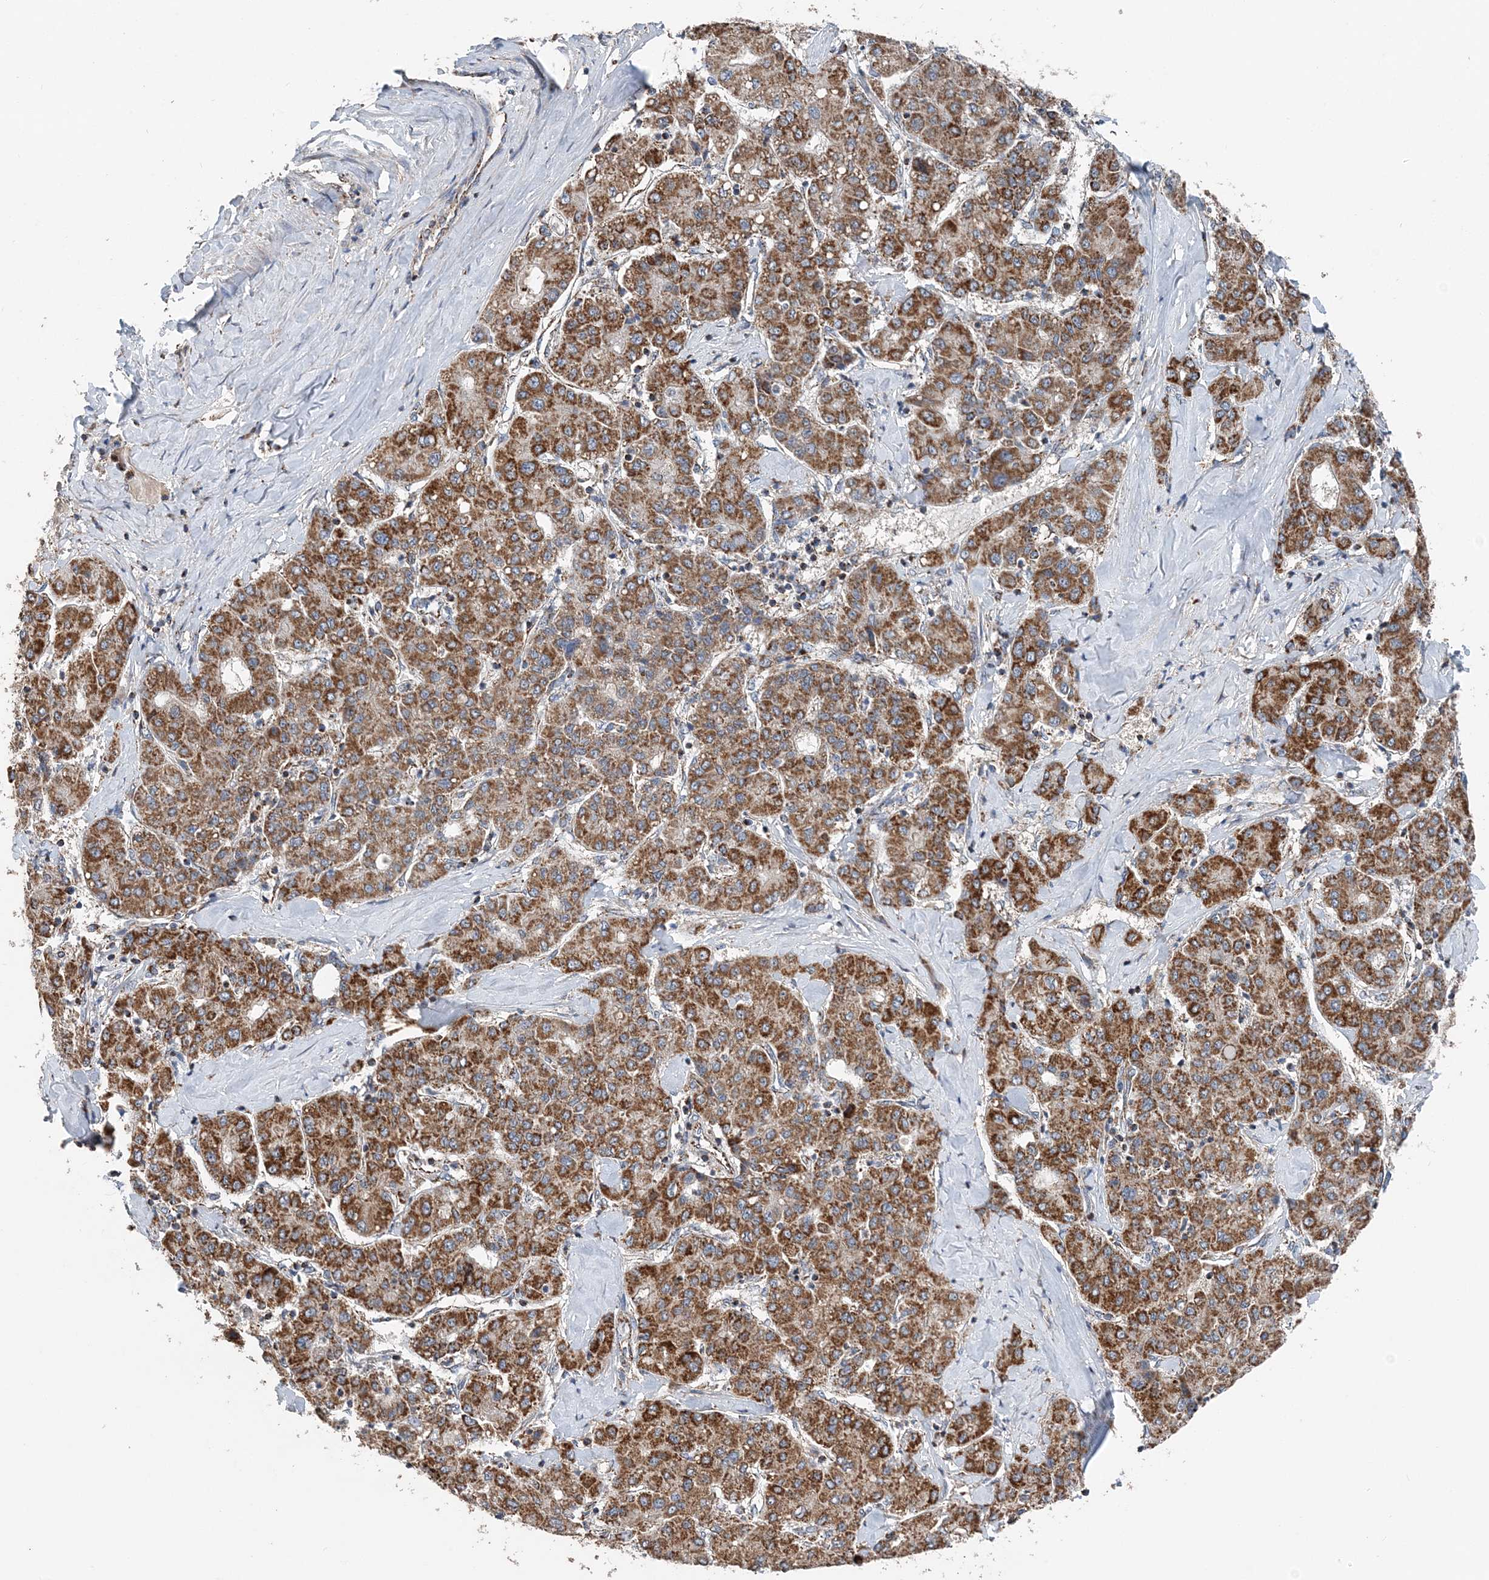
{"staining": {"intensity": "strong", "quantity": ">75%", "location": "cytoplasmic/membranous"}, "tissue": "liver cancer", "cell_type": "Tumor cells", "image_type": "cancer", "snomed": [{"axis": "morphology", "description": "Carcinoma, Hepatocellular, NOS"}, {"axis": "topography", "description": "Liver"}], "caption": "Tumor cells display strong cytoplasmic/membranous positivity in approximately >75% of cells in hepatocellular carcinoma (liver).", "gene": "SPRY2", "patient": {"sex": "male", "age": 65}}